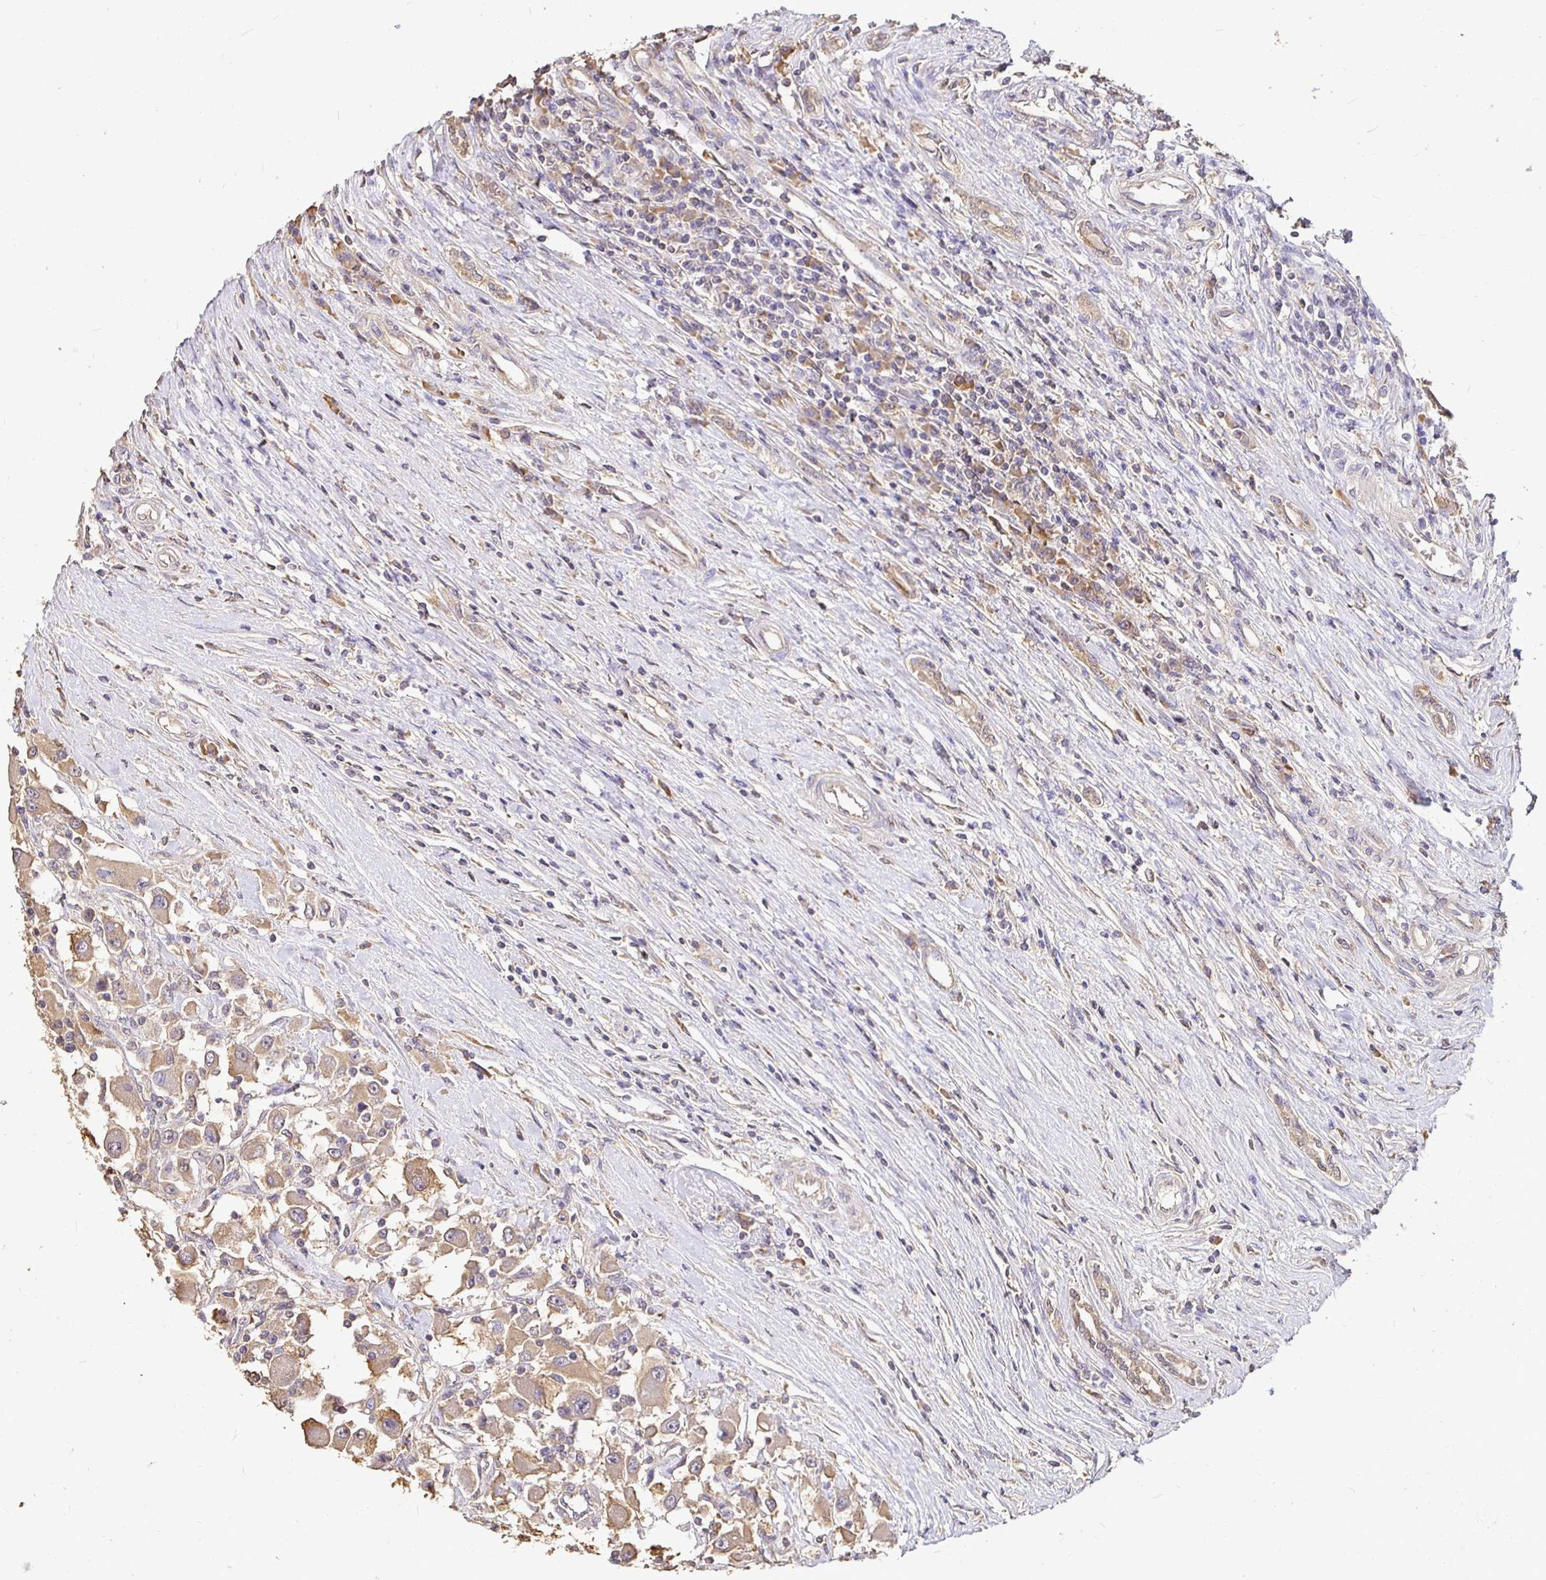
{"staining": {"intensity": "weak", "quantity": ">75%", "location": "cytoplasmic/membranous"}, "tissue": "renal cancer", "cell_type": "Tumor cells", "image_type": "cancer", "snomed": [{"axis": "morphology", "description": "Adenocarcinoma, NOS"}, {"axis": "topography", "description": "Kidney"}], "caption": "Immunohistochemical staining of human renal cancer (adenocarcinoma) displays low levels of weak cytoplasmic/membranous protein expression in approximately >75% of tumor cells.", "gene": "MAPK8IP3", "patient": {"sex": "female", "age": 67}}